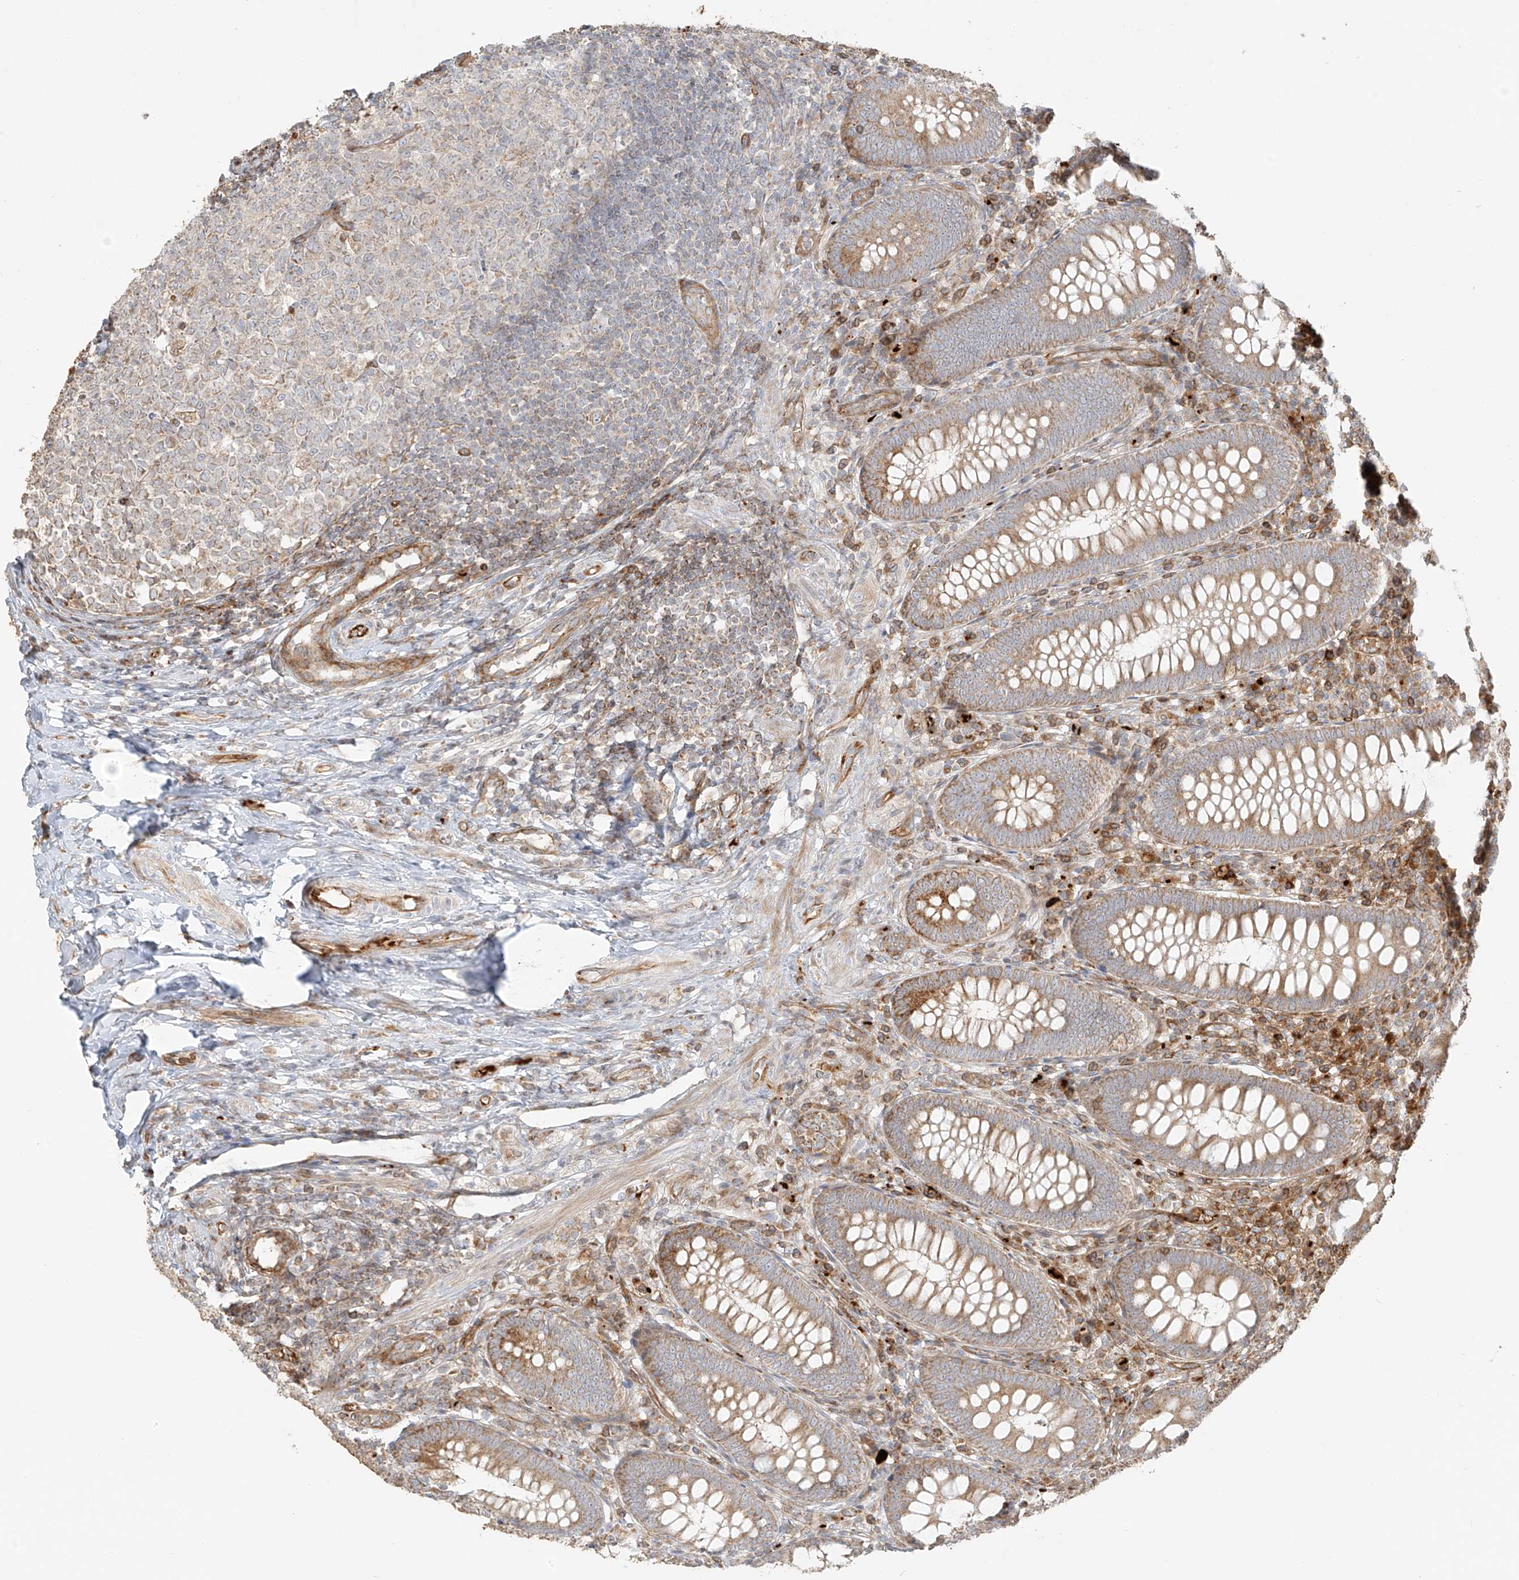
{"staining": {"intensity": "moderate", "quantity": ">75%", "location": "cytoplasmic/membranous"}, "tissue": "appendix", "cell_type": "Glandular cells", "image_type": "normal", "snomed": [{"axis": "morphology", "description": "Normal tissue, NOS"}, {"axis": "topography", "description": "Appendix"}], "caption": "Brown immunohistochemical staining in normal human appendix exhibits moderate cytoplasmic/membranous staining in about >75% of glandular cells.", "gene": "MIPEP", "patient": {"sex": "male", "age": 14}}